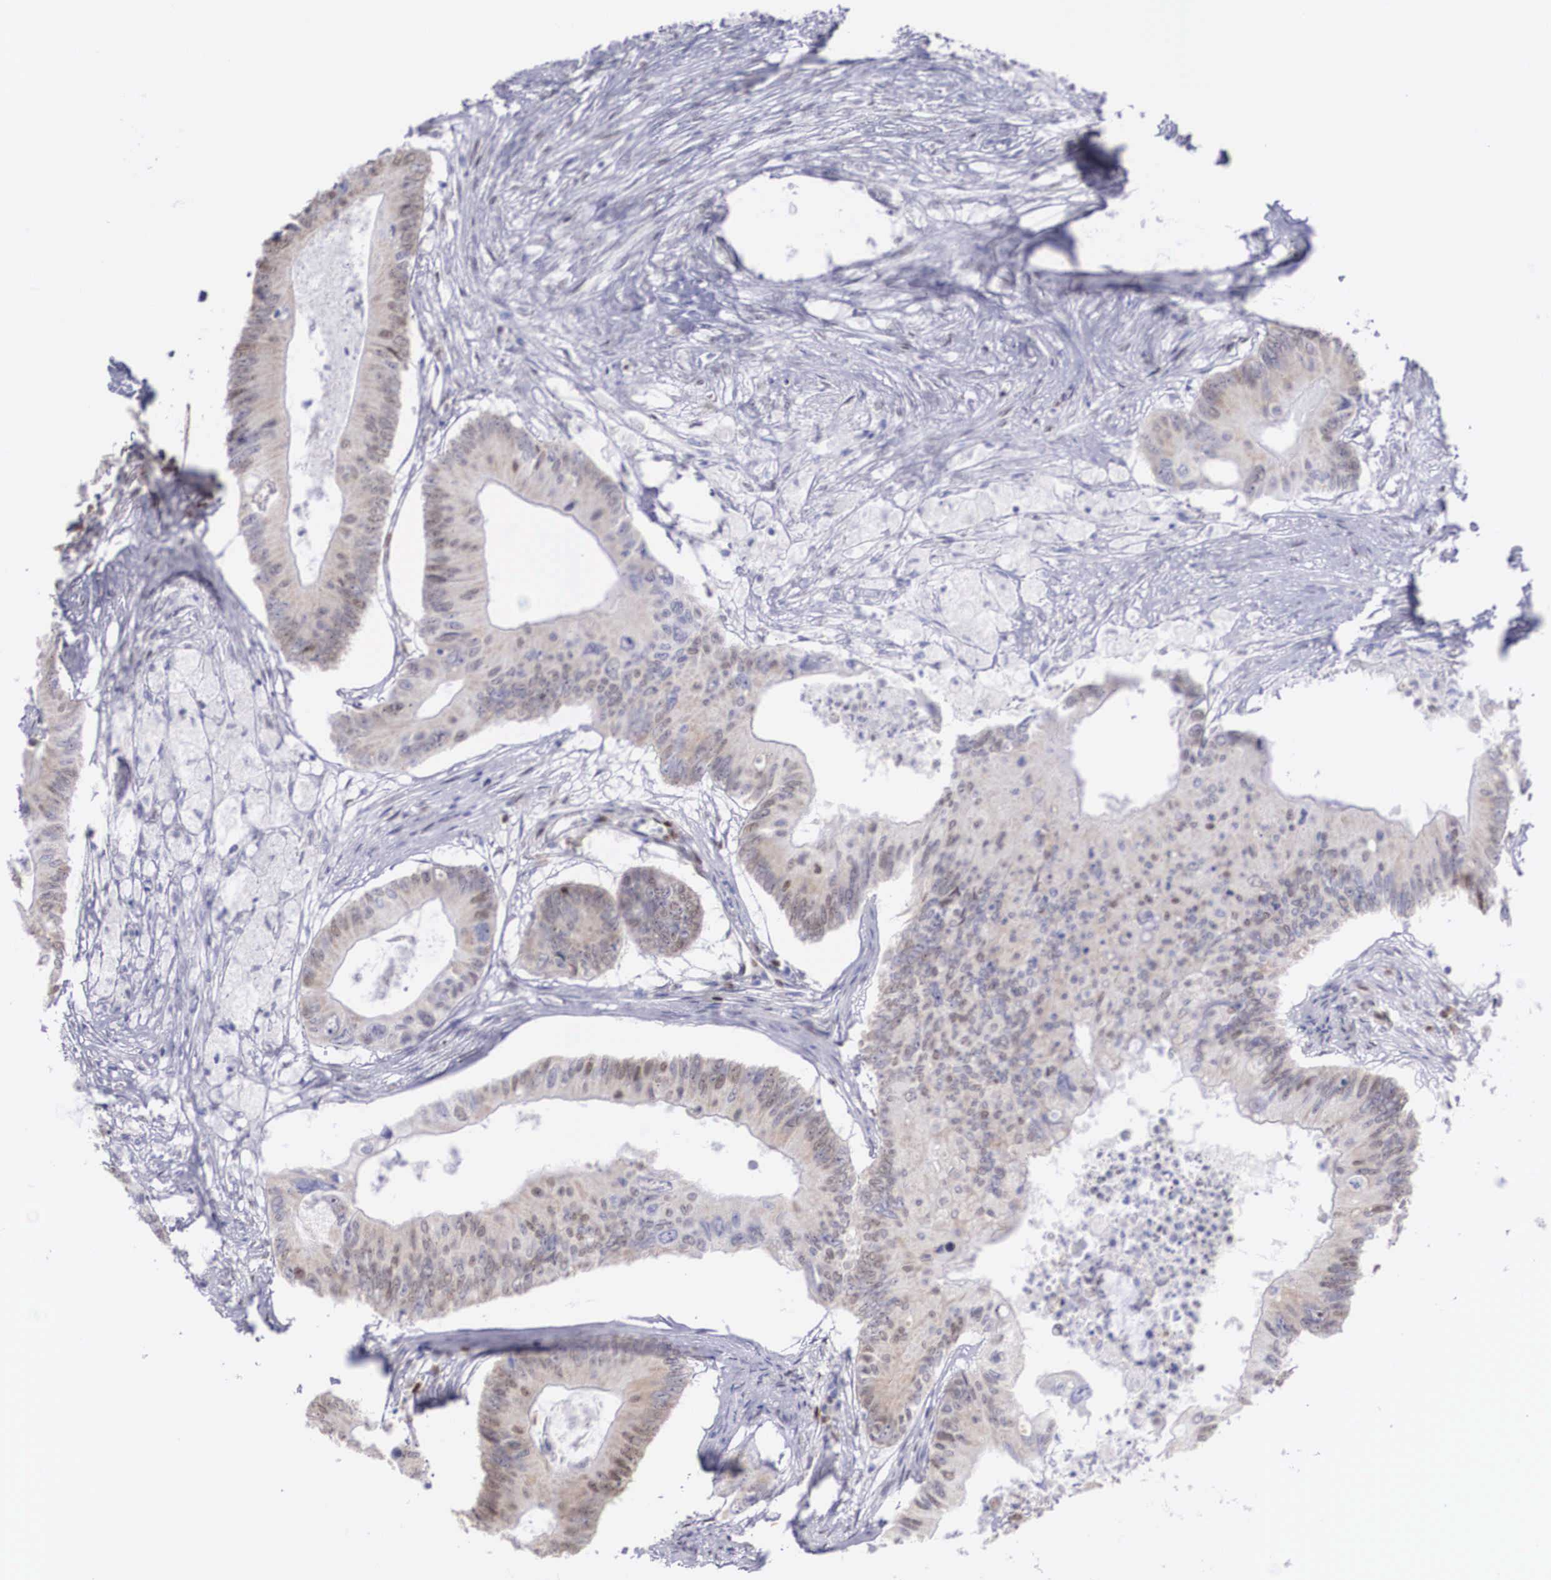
{"staining": {"intensity": "weak", "quantity": "25%-75%", "location": "nuclear"}, "tissue": "colorectal cancer", "cell_type": "Tumor cells", "image_type": "cancer", "snomed": [{"axis": "morphology", "description": "Adenocarcinoma, NOS"}, {"axis": "topography", "description": "Colon"}], "caption": "Protein staining displays weak nuclear staining in approximately 25%-75% of tumor cells in colorectal cancer (adenocarcinoma). The staining is performed using DAB brown chromogen to label protein expression. The nuclei are counter-stained blue using hematoxylin.", "gene": "HMGN5", "patient": {"sex": "male", "age": 65}}